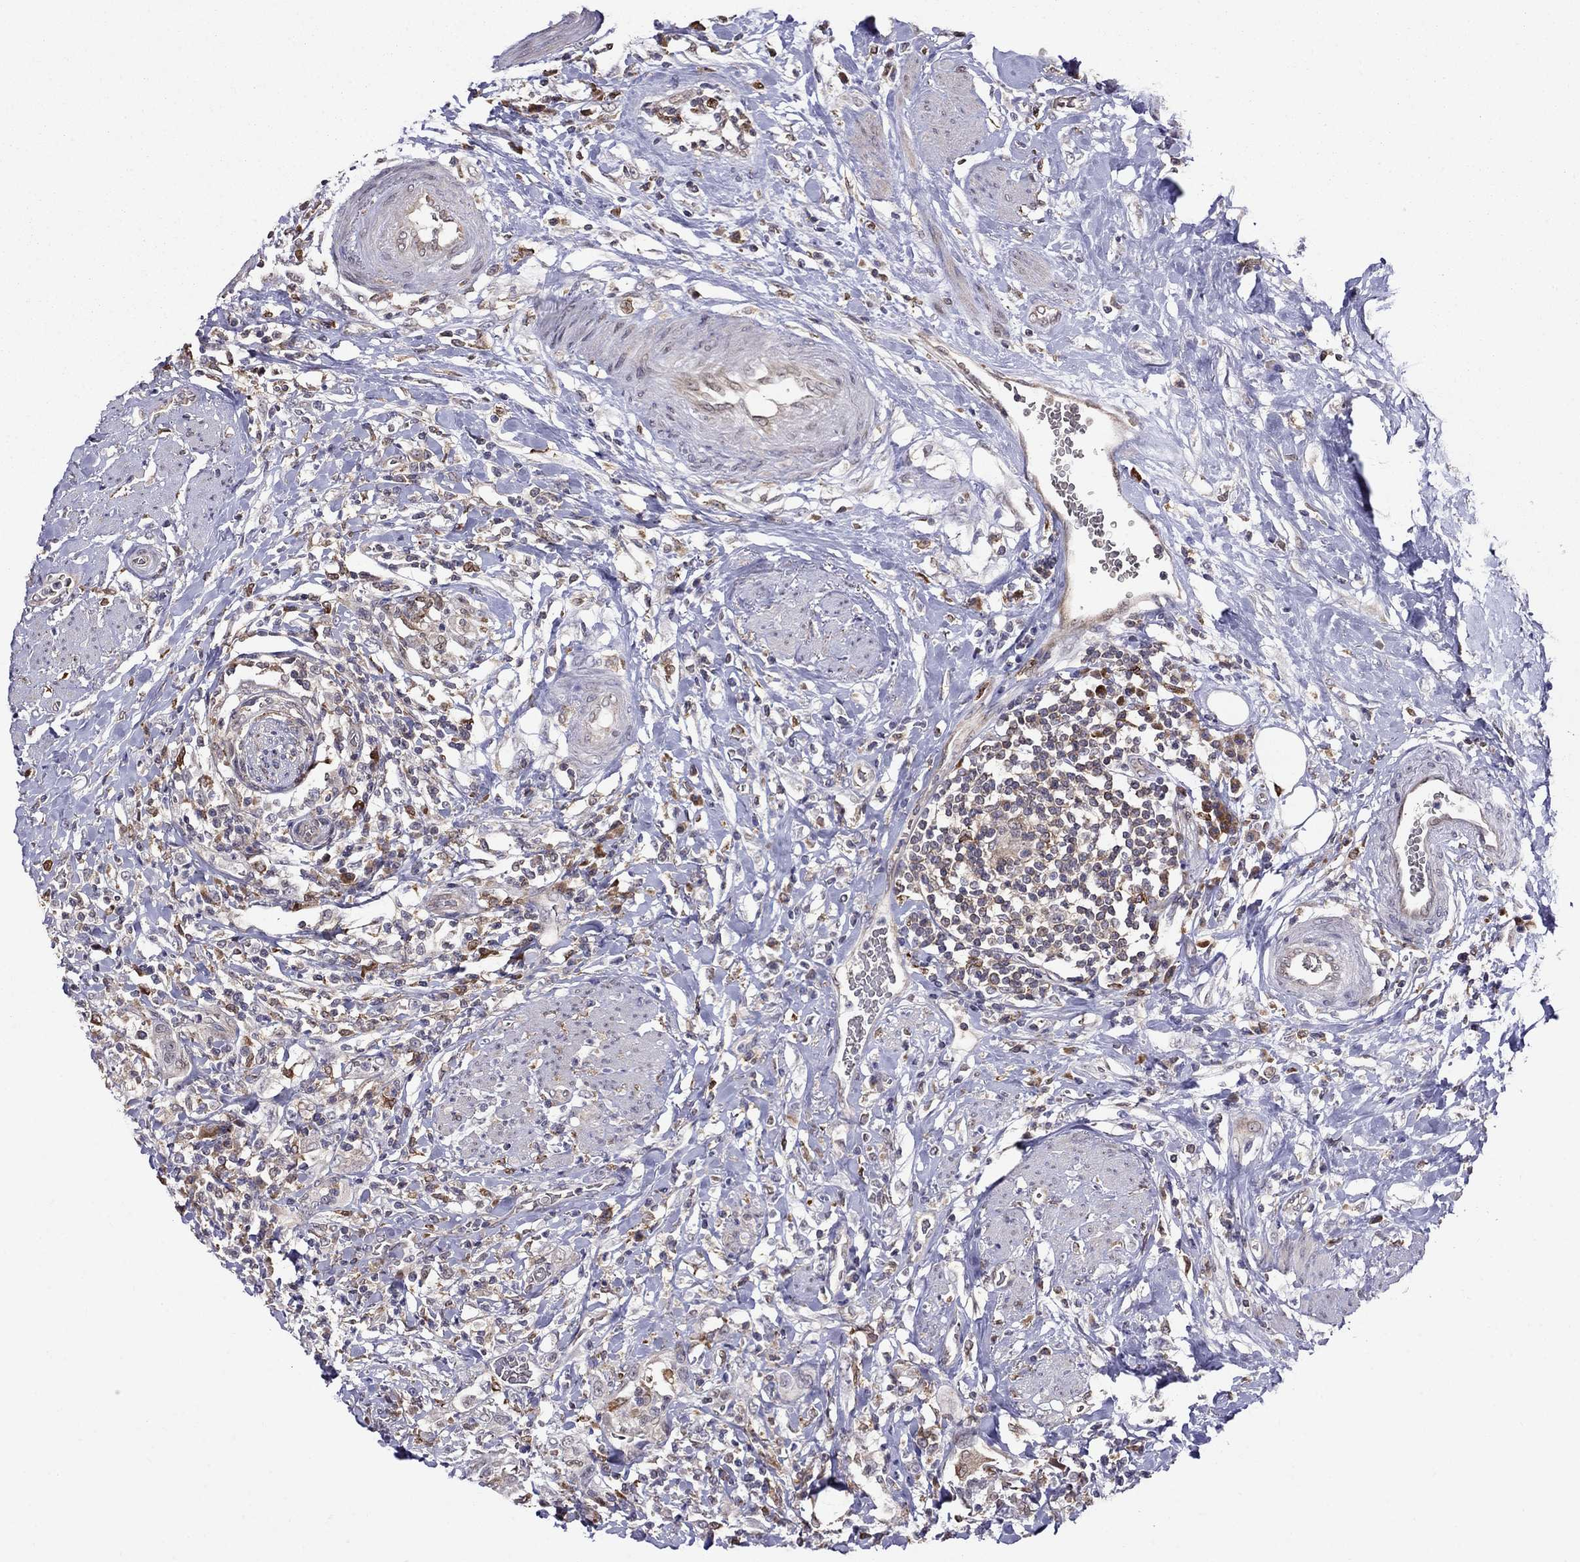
{"staining": {"intensity": "weak", "quantity": "<25%", "location": "cytoplasmic/membranous"}, "tissue": "urothelial cancer", "cell_type": "Tumor cells", "image_type": "cancer", "snomed": [{"axis": "morphology", "description": "Urothelial carcinoma, NOS"}, {"axis": "morphology", "description": "Urothelial carcinoma, High grade"}, {"axis": "topography", "description": "Urinary bladder"}], "caption": "IHC of urothelial cancer exhibits no staining in tumor cells.", "gene": "ADAM28", "patient": {"sex": "female", "age": 64}}